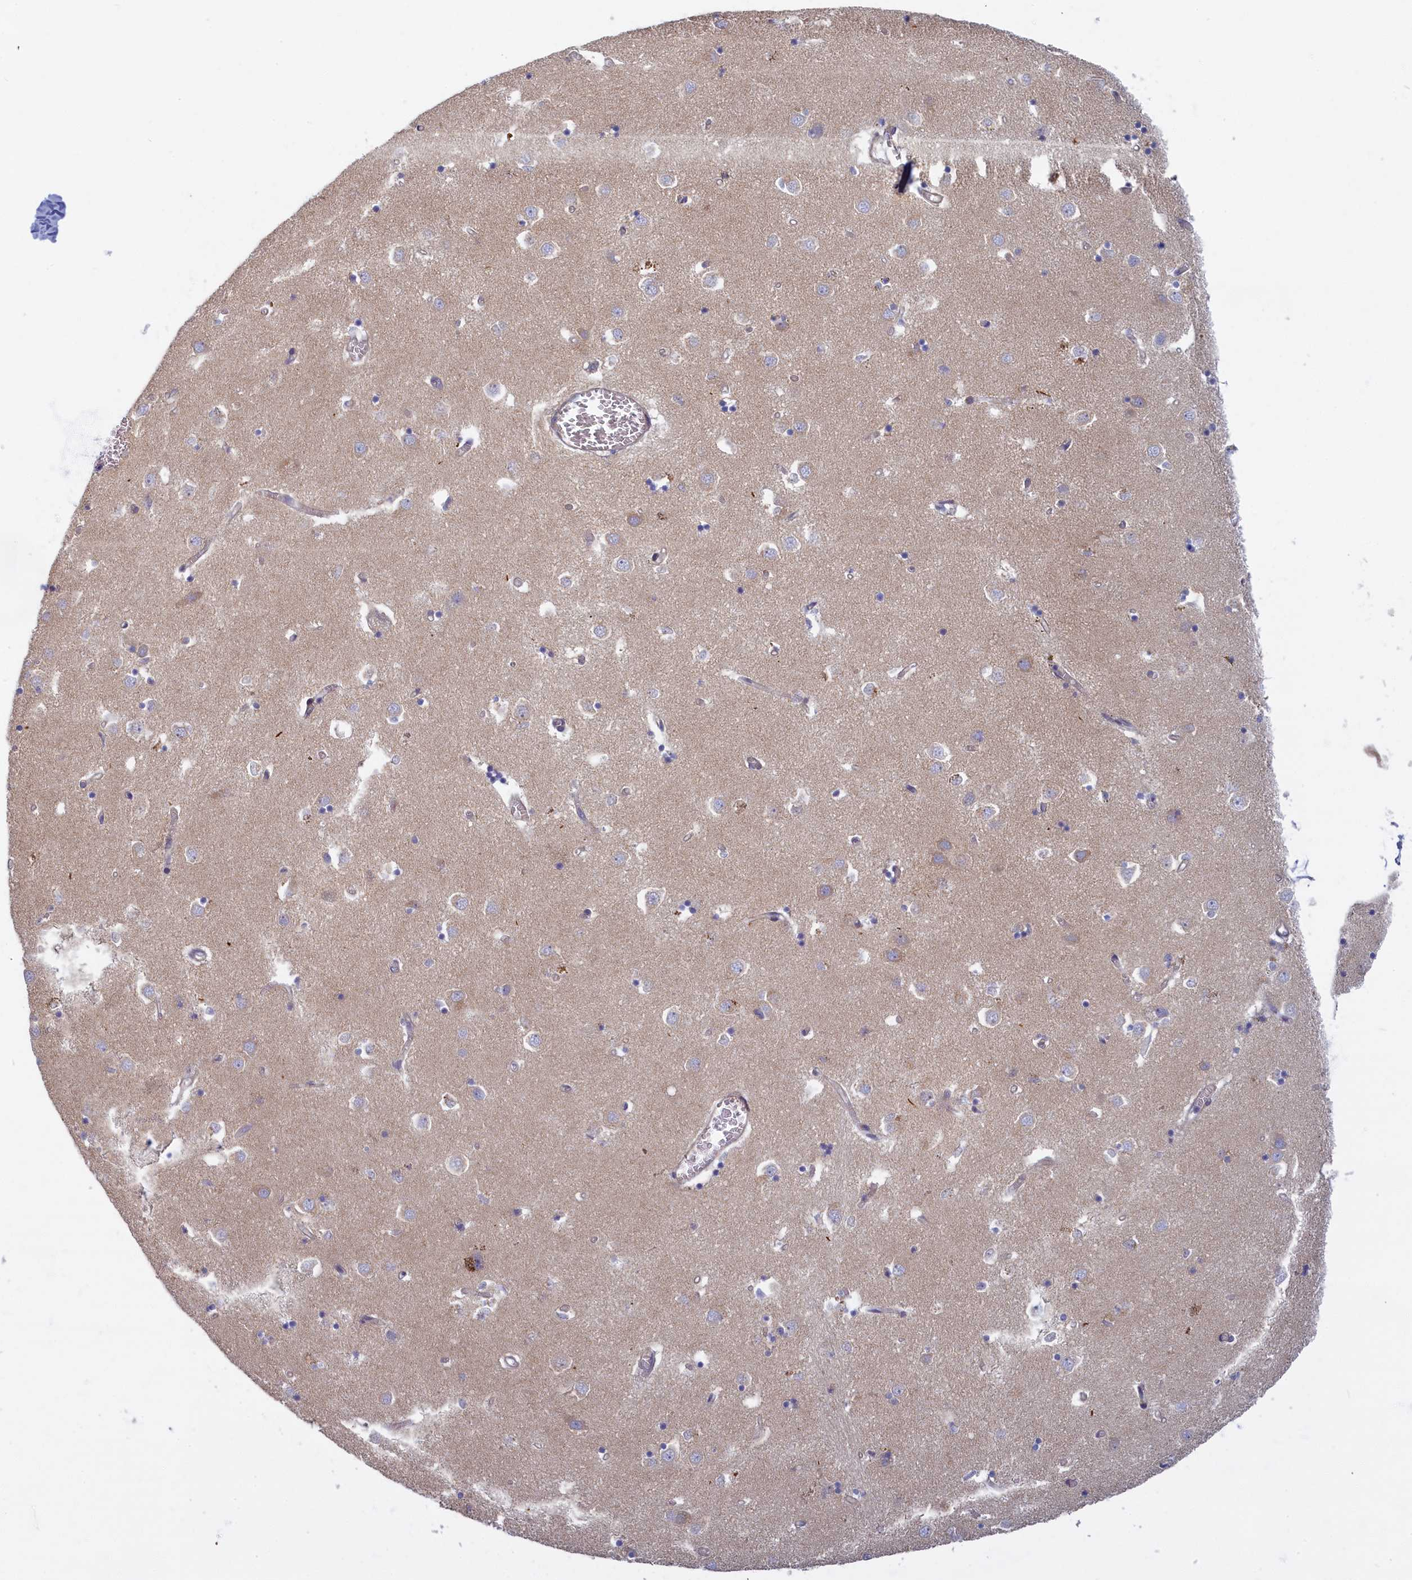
{"staining": {"intensity": "negative", "quantity": "none", "location": "none"}, "tissue": "caudate", "cell_type": "Glial cells", "image_type": "normal", "snomed": [{"axis": "morphology", "description": "Normal tissue, NOS"}, {"axis": "topography", "description": "Lateral ventricle wall"}], "caption": "This is an immunohistochemistry micrograph of unremarkable caudate. There is no positivity in glial cells.", "gene": "TRPM4", "patient": {"sex": "male", "age": 70}}